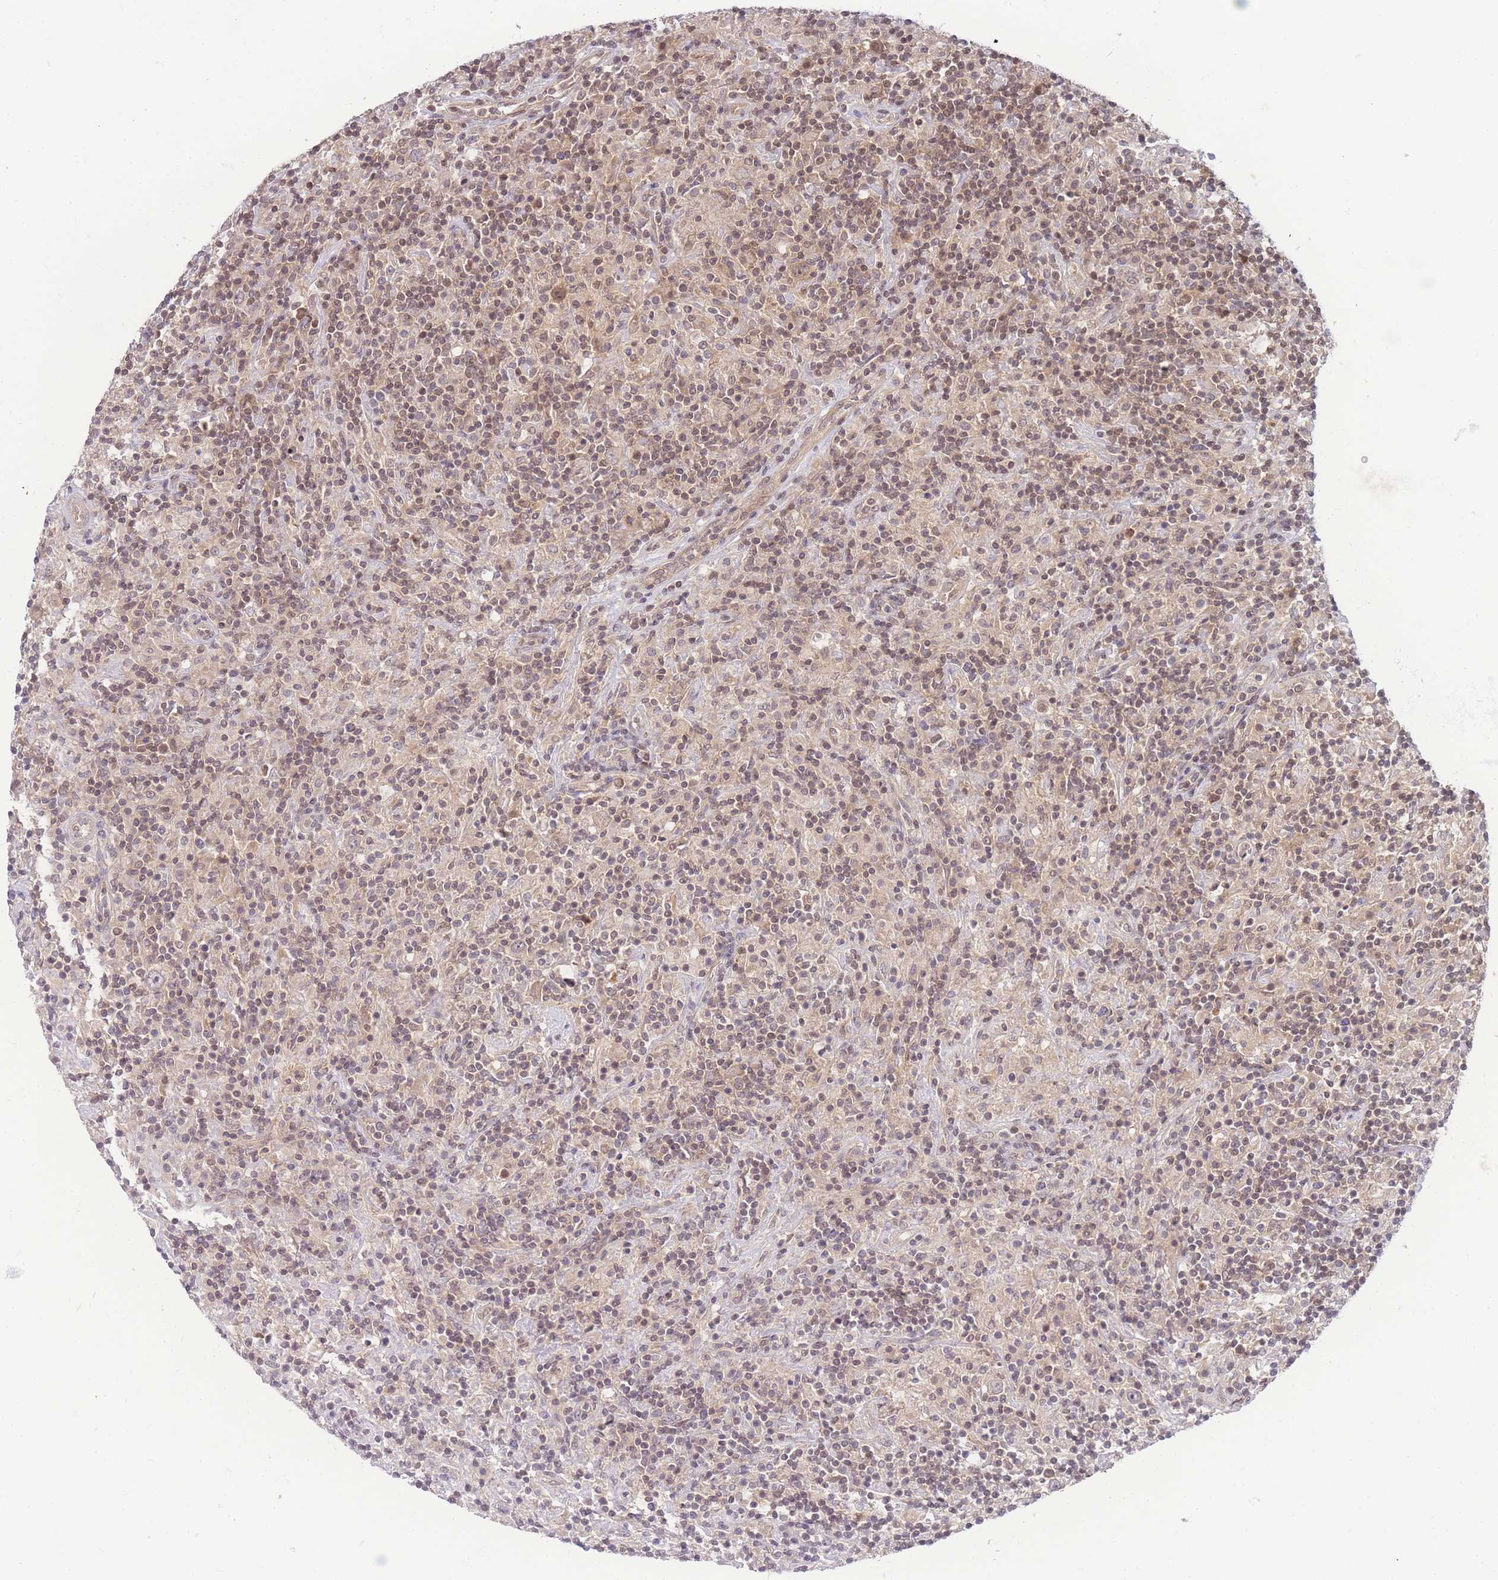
{"staining": {"intensity": "moderate", "quantity": "<25%", "location": "nuclear"}, "tissue": "lymphoma", "cell_type": "Tumor cells", "image_type": "cancer", "snomed": [{"axis": "morphology", "description": "Hodgkin's disease, NOS"}, {"axis": "topography", "description": "Lymph node"}], "caption": "Immunohistochemistry of Hodgkin's disease exhibits low levels of moderate nuclear positivity in approximately <25% of tumor cells.", "gene": "KIAA1191", "patient": {"sex": "male", "age": 70}}